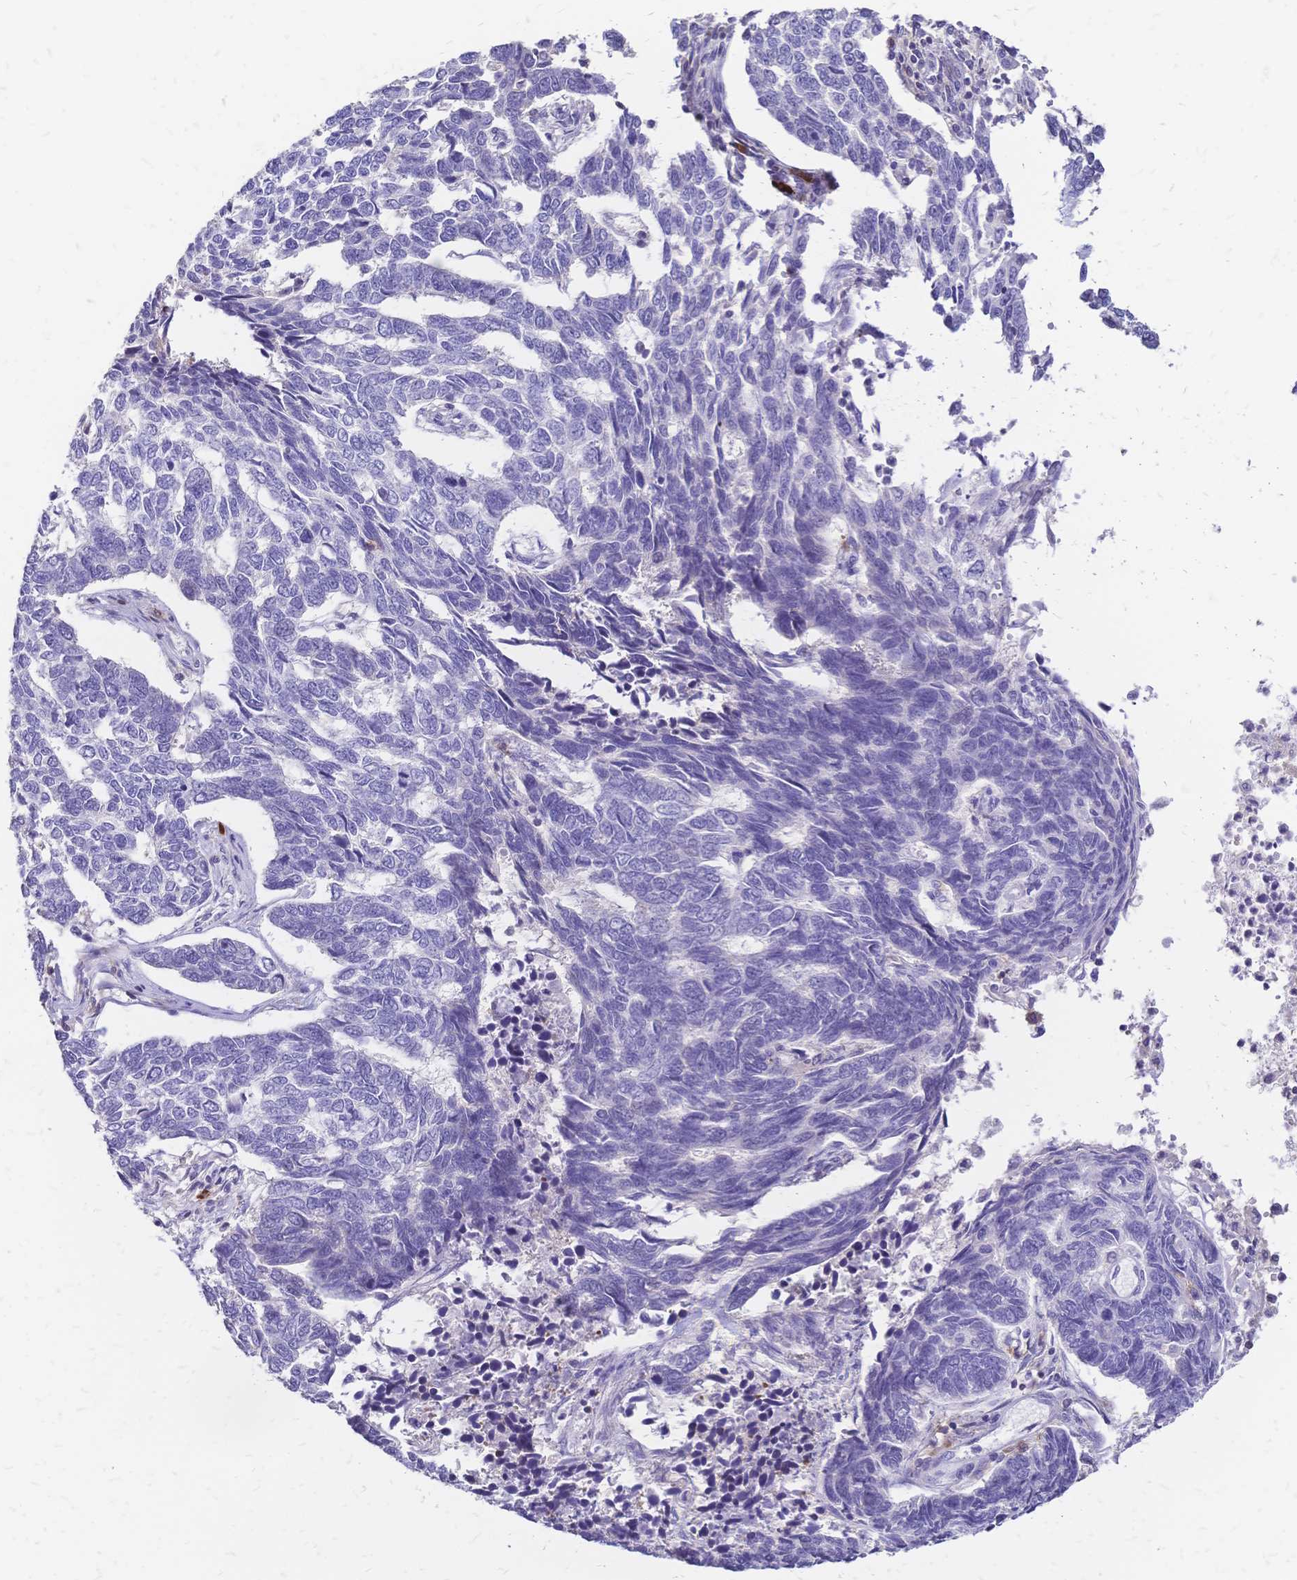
{"staining": {"intensity": "negative", "quantity": "none", "location": "none"}, "tissue": "skin cancer", "cell_type": "Tumor cells", "image_type": "cancer", "snomed": [{"axis": "morphology", "description": "Basal cell carcinoma"}, {"axis": "topography", "description": "Skin"}], "caption": "Tumor cells show no significant protein staining in skin cancer. The staining is performed using DAB brown chromogen with nuclei counter-stained in using hematoxylin.", "gene": "IL2RA", "patient": {"sex": "female", "age": 65}}